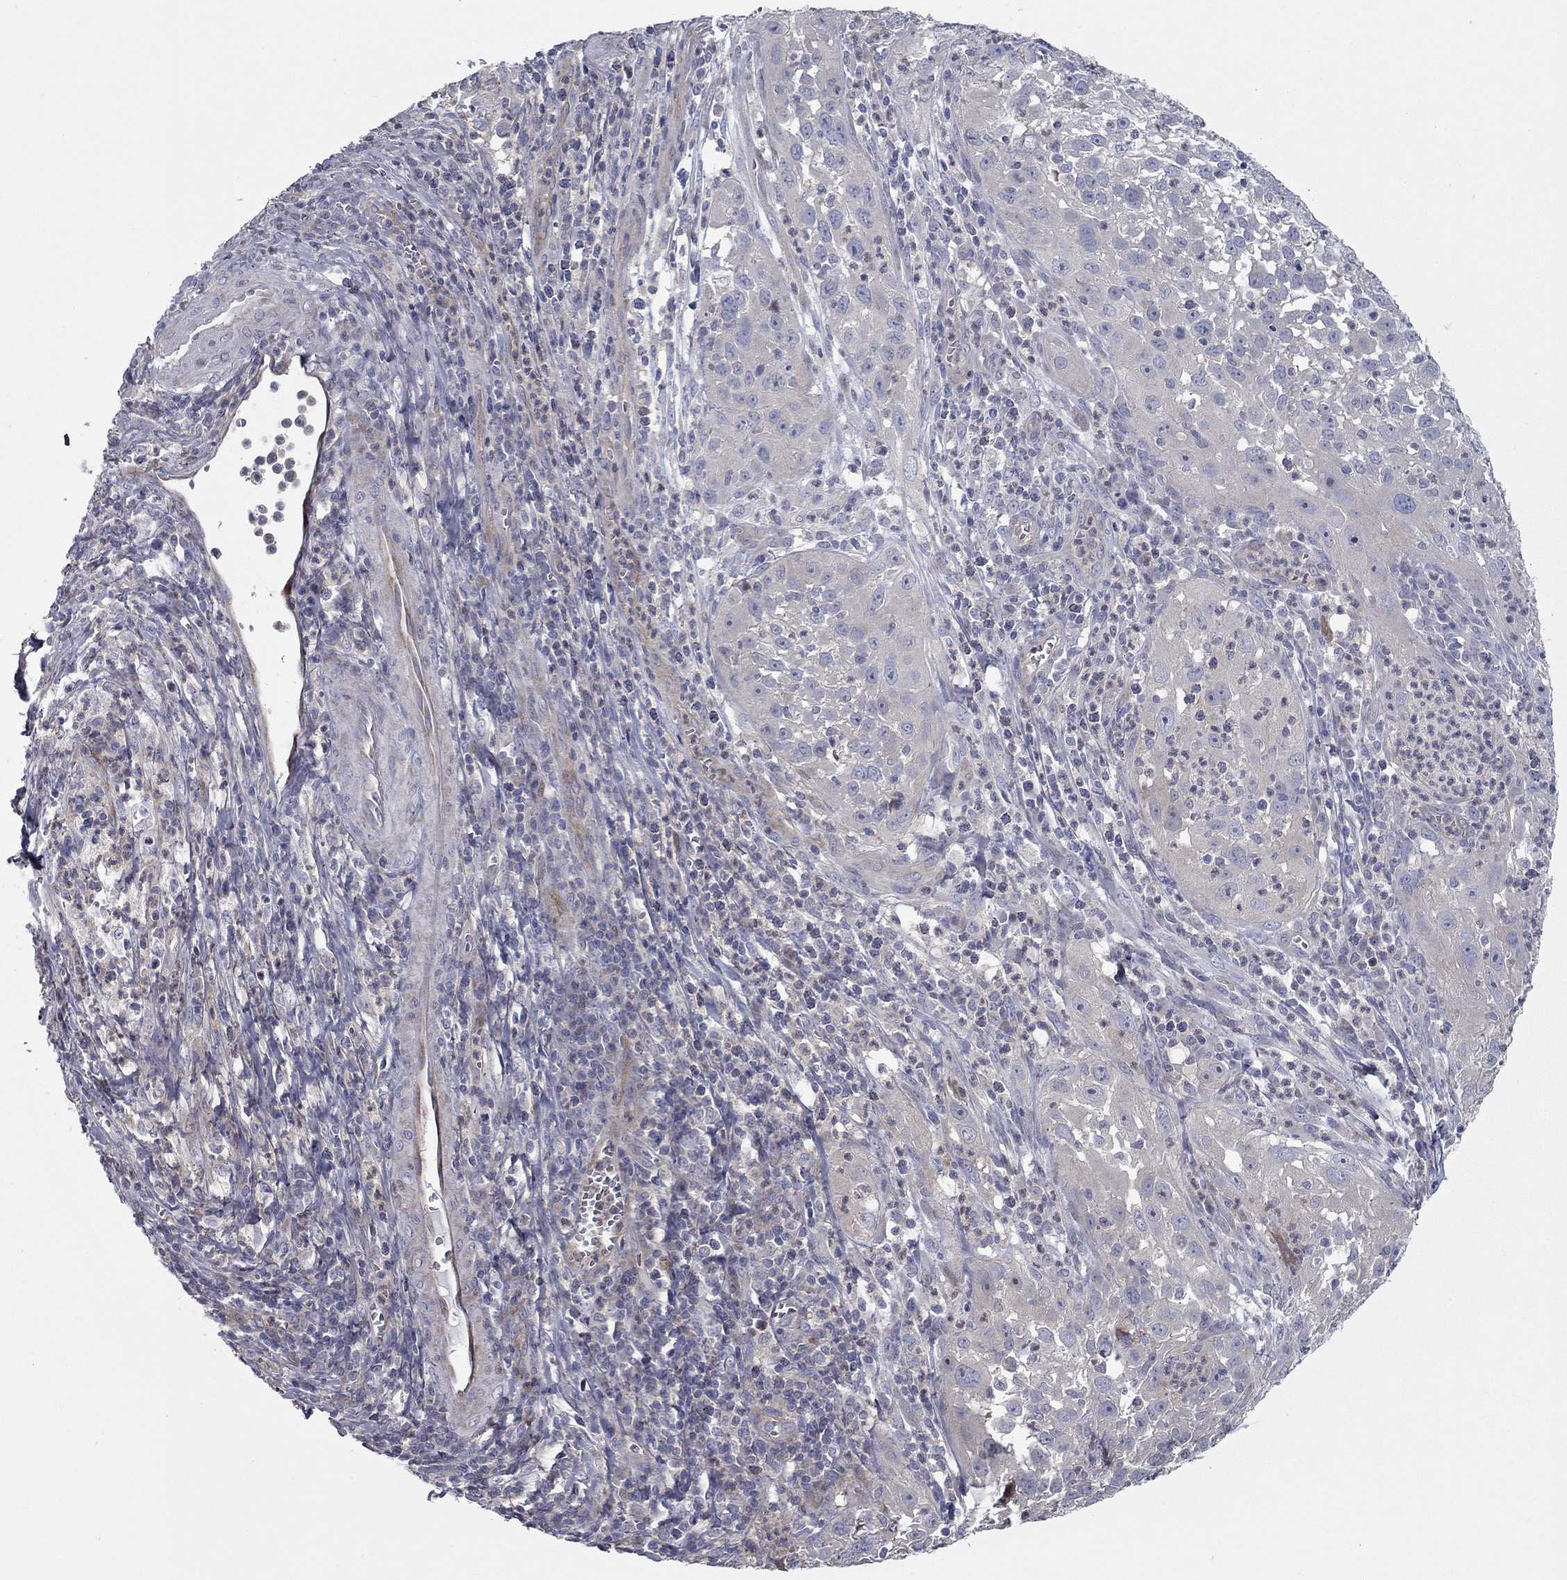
{"staining": {"intensity": "negative", "quantity": "none", "location": "none"}, "tissue": "cervical cancer", "cell_type": "Tumor cells", "image_type": "cancer", "snomed": [{"axis": "morphology", "description": "Squamous cell carcinoma, NOS"}, {"axis": "topography", "description": "Cervix"}], "caption": "Cervical cancer (squamous cell carcinoma) was stained to show a protein in brown. There is no significant positivity in tumor cells.", "gene": "DUSP7", "patient": {"sex": "female", "age": 32}}